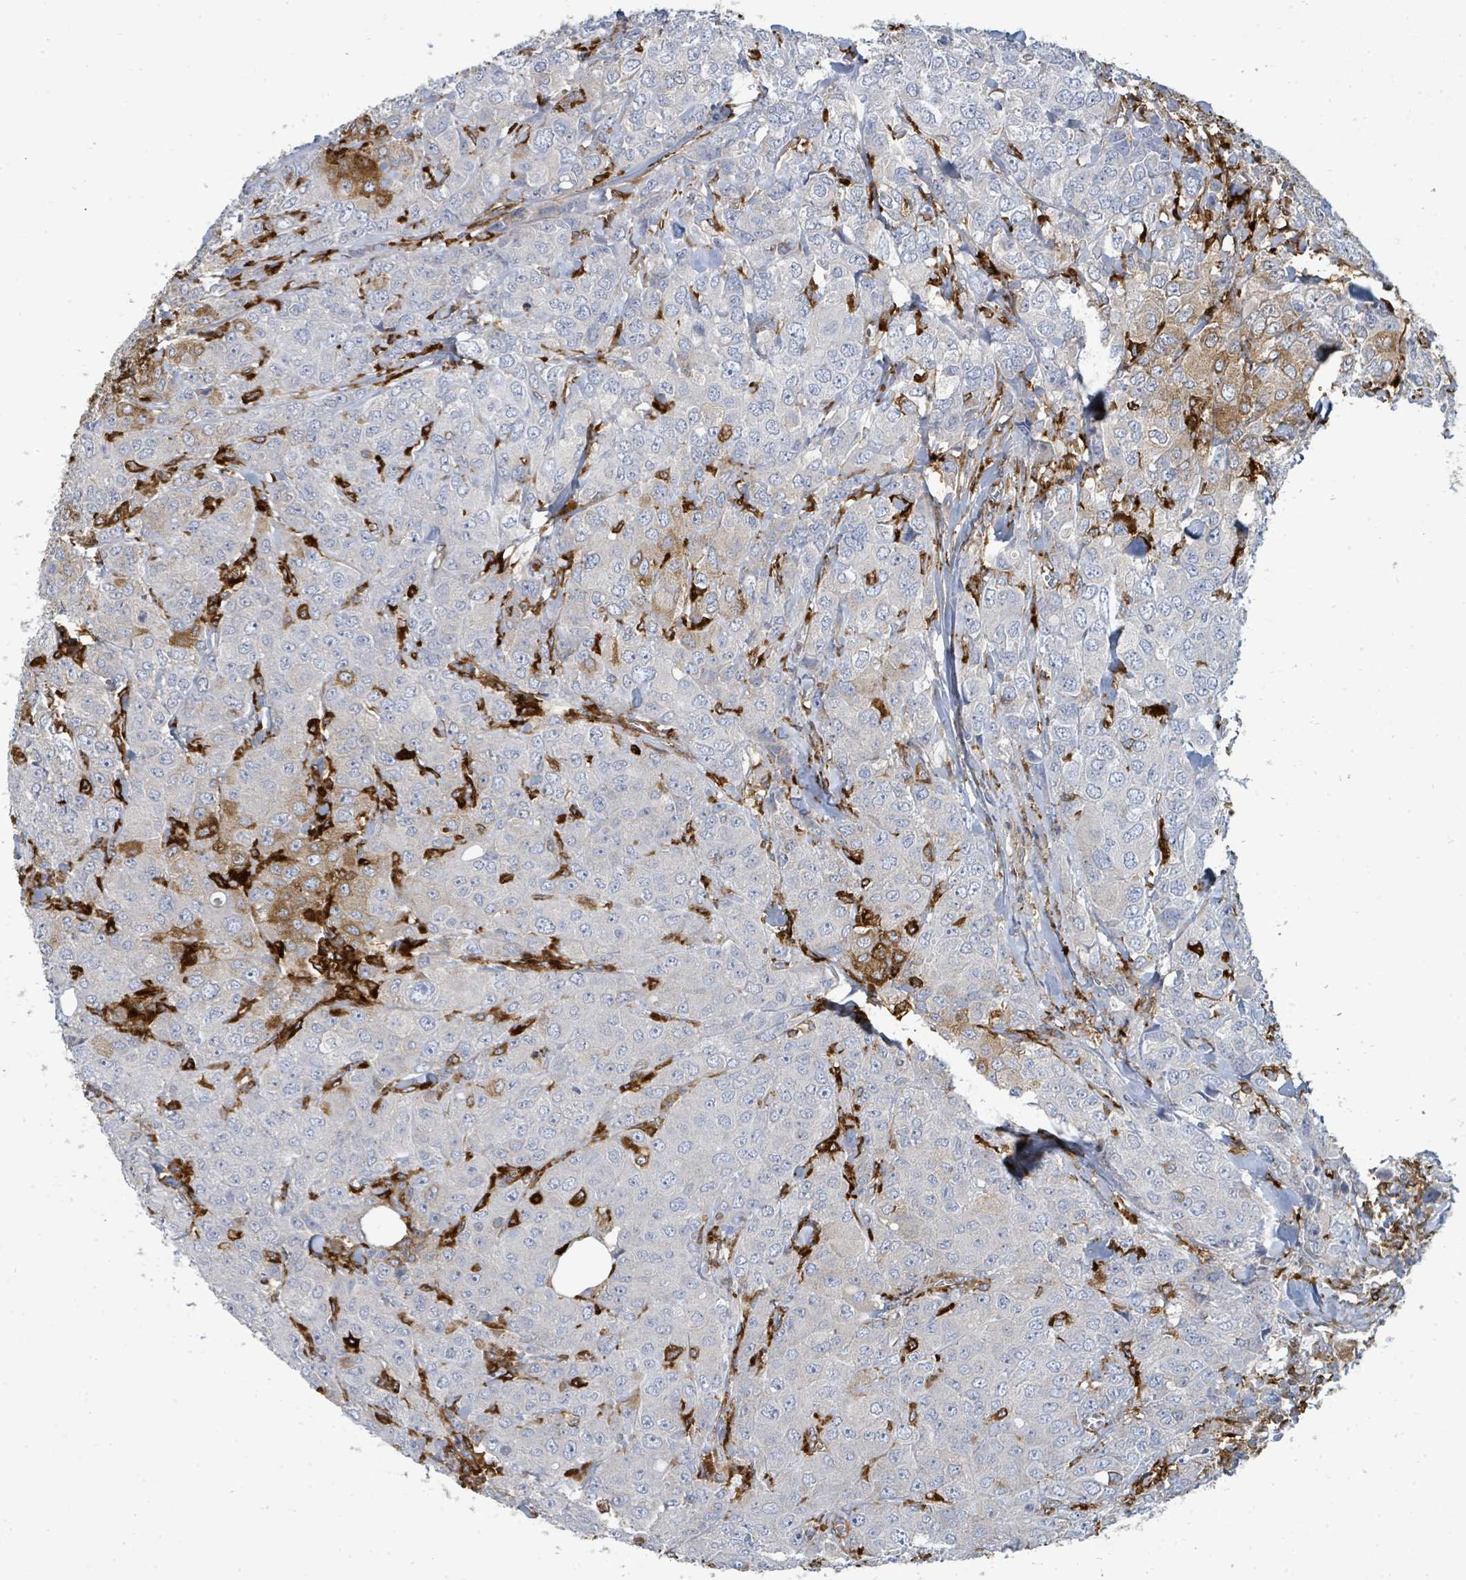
{"staining": {"intensity": "moderate", "quantity": "<25%", "location": "cytoplasmic/membranous"}, "tissue": "breast cancer", "cell_type": "Tumor cells", "image_type": "cancer", "snomed": [{"axis": "morphology", "description": "Duct carcinoma"}, {"axis": "topography", "description": "Breast"}], "caption": "Protein expression by IHC reveals moderate cytoplasmic/membranous positivity in about <25% of tumor cells in breast cancer (intraductal carcinoma). Using DAB (brown) and hematoxylin (blue) stains, captured at high magnification using brightfield microscopy.", "gene": "IFIT1", "patient": {"sex": "female", "age": 43}}